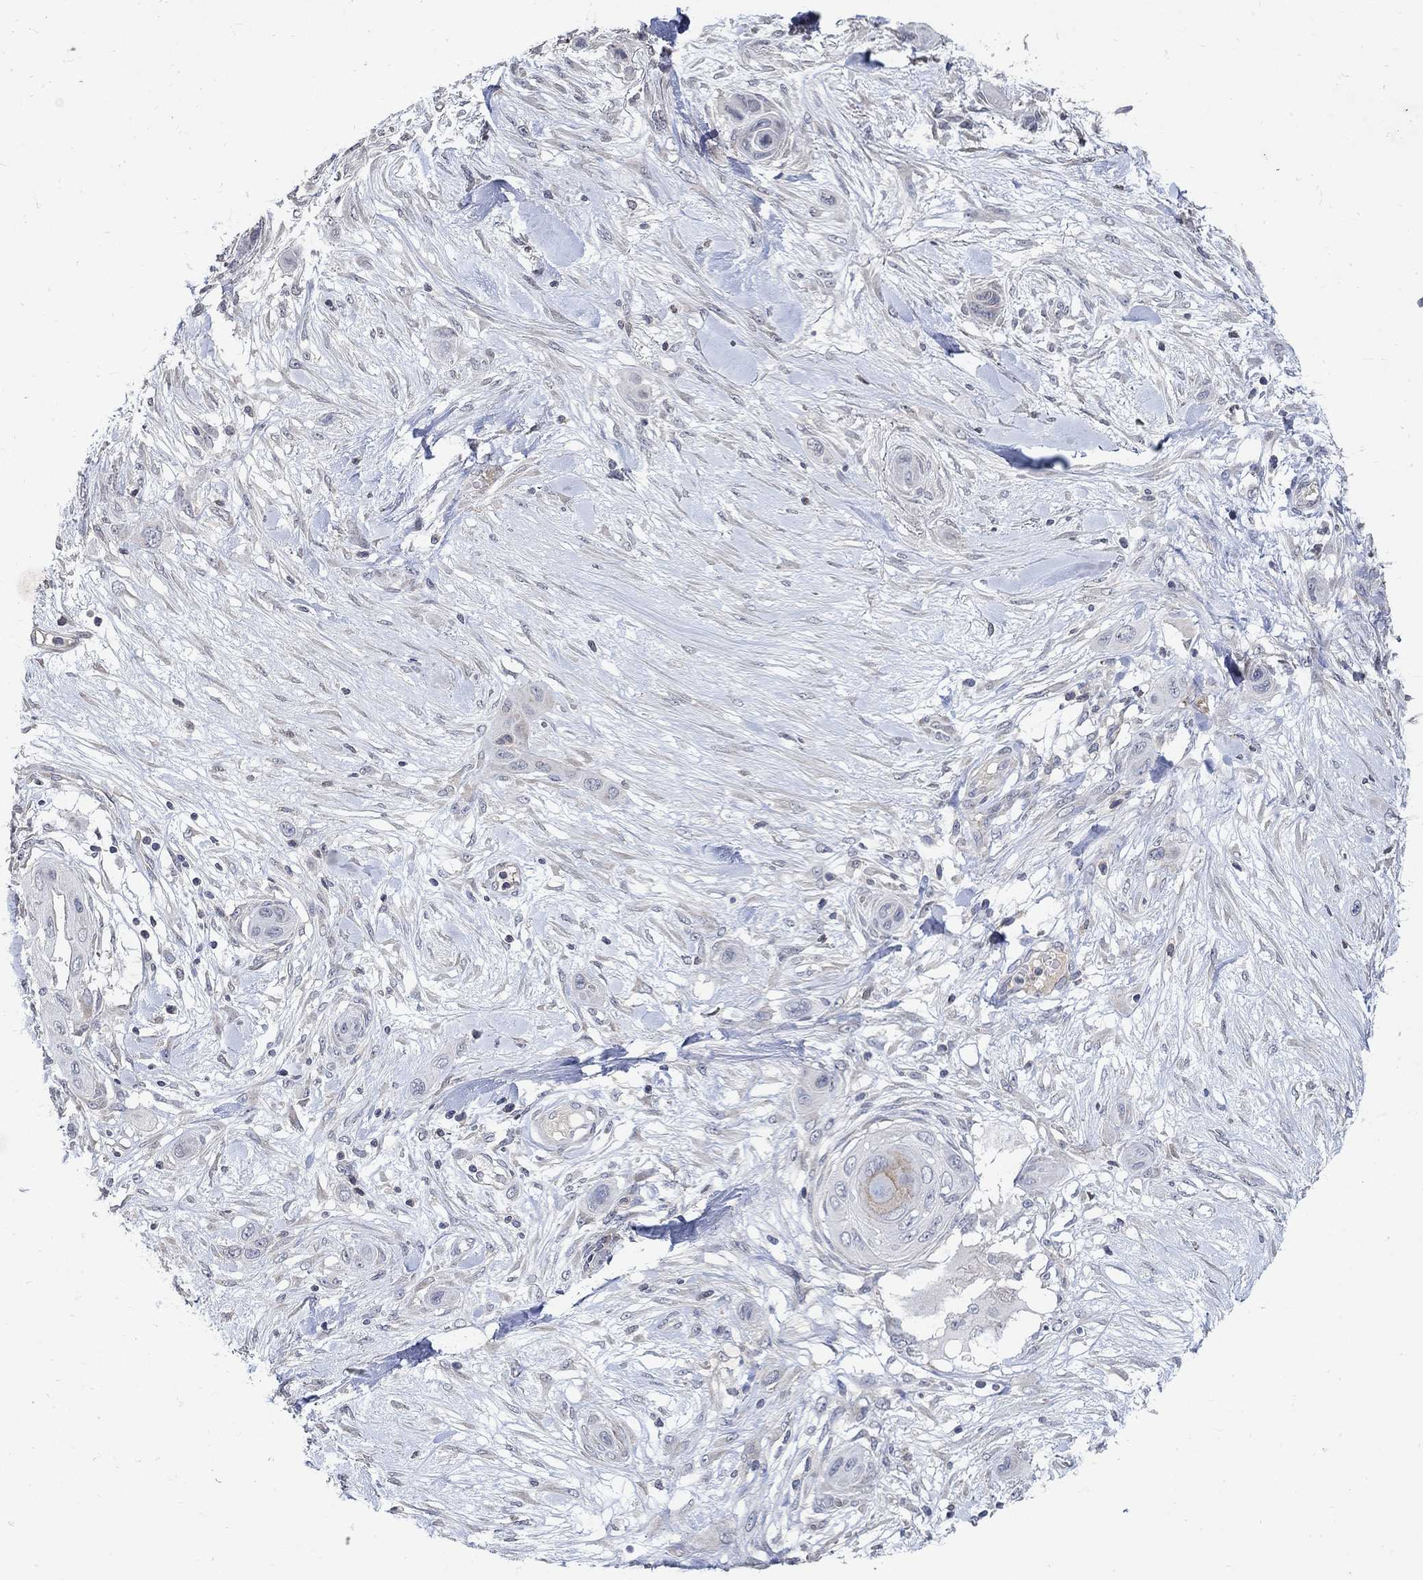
{"staining": {"intensity": "negative", "quantity": "none", "location": "none"}, "tissue": "skin cancer", "cell_type": "Tumor cells", "image_type": "cancer", "snomed": [{"axis": "morphology", "description": "Squamous cell carcinoma, NOS"}, {"axis": "topography", "description": "Skin"}], "caption": "Immunohistochemistry histopathology image of human skin cancer stained for a protein (brown), which displays no staining in tumor cells.", "gene": "TMEM169", "patient": {"sex": "male", "age": 79}}